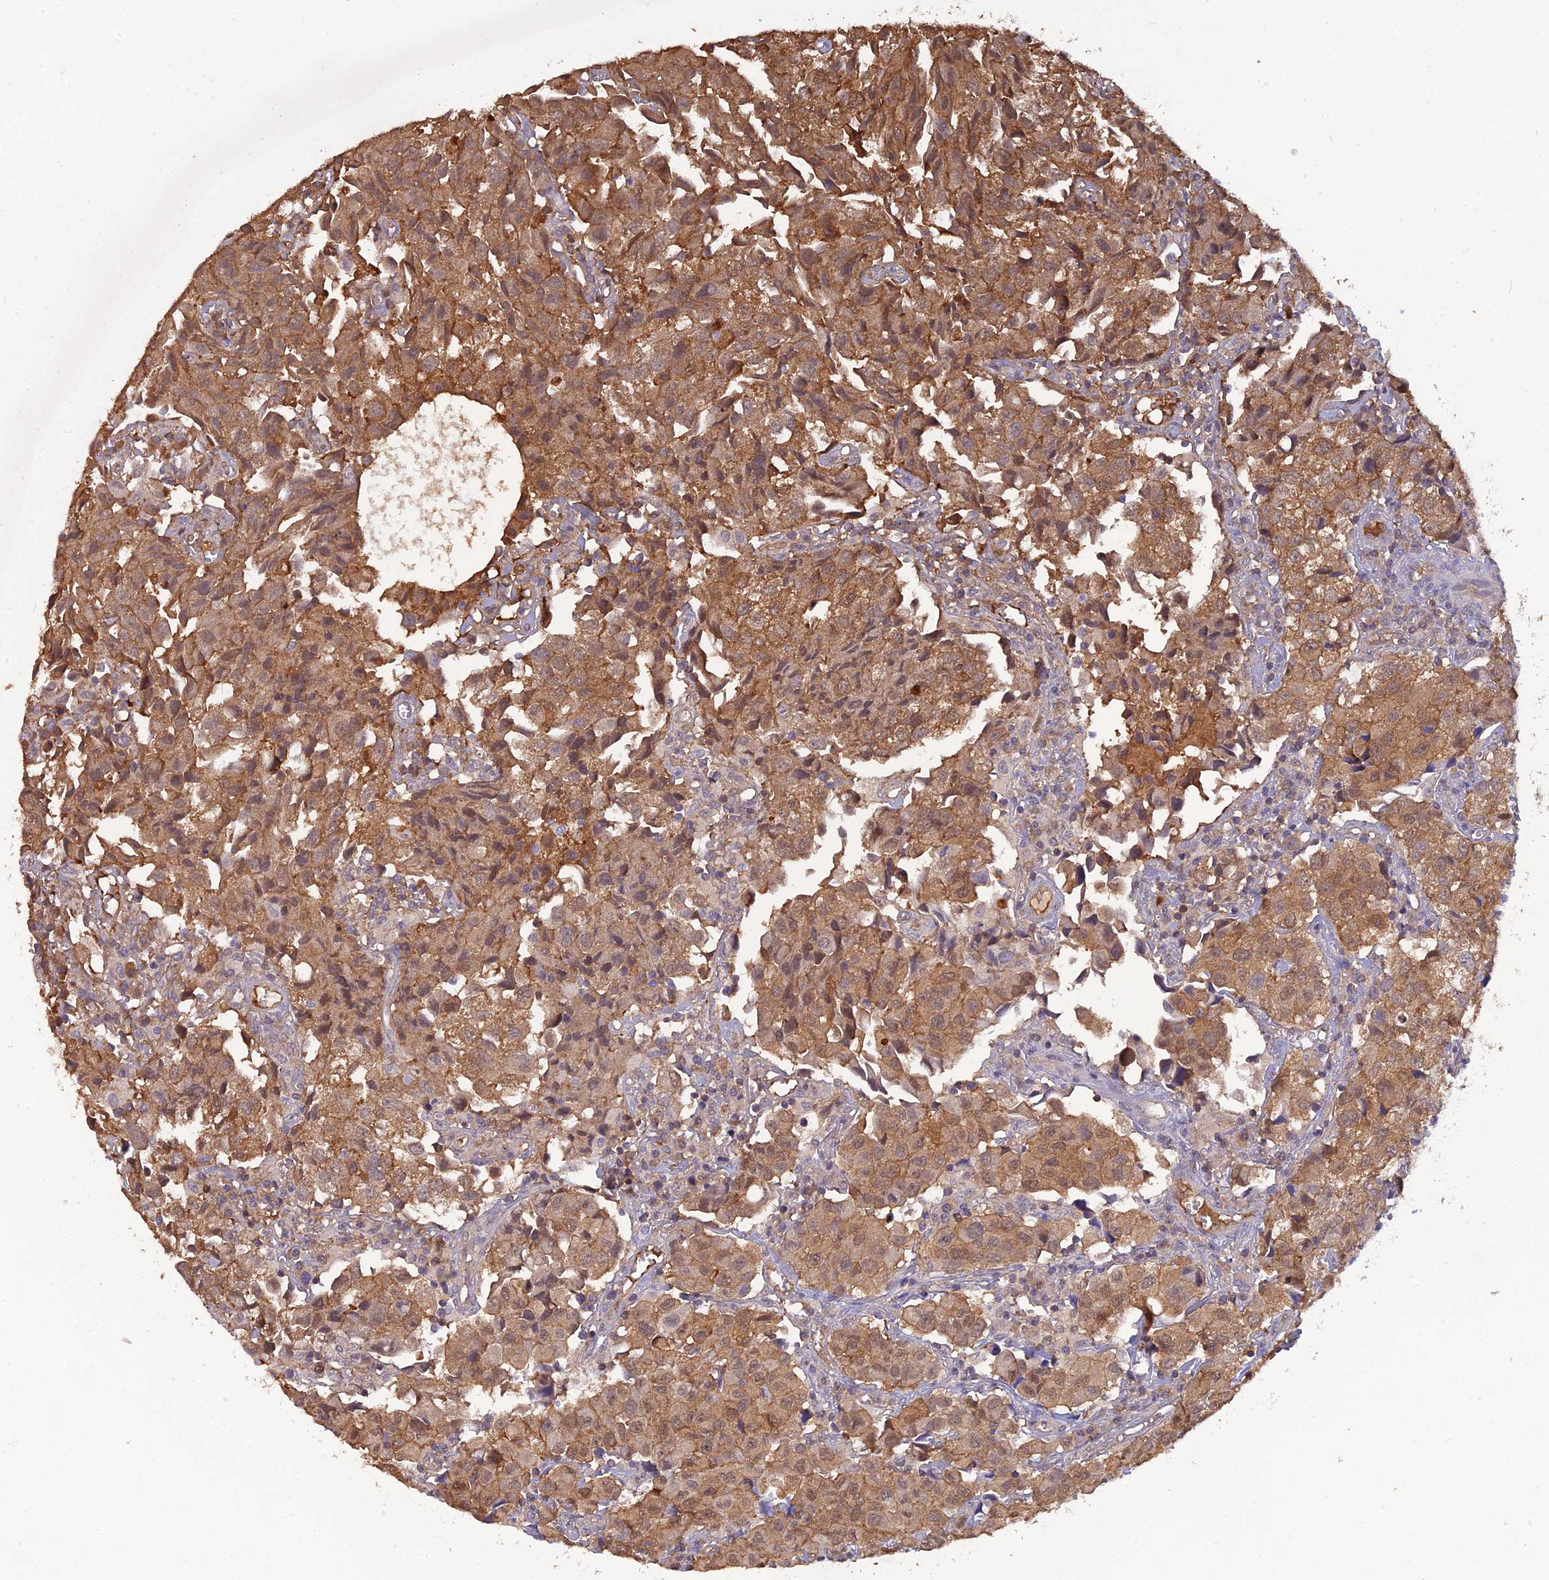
{"staining": {"intensity": "moderate", "quantity": ">75%", "location": "cytoplasmic/membranous,nuclear"}, "tissue": "urothelial cancer", "cell_type": "Tumor cells", "image_type": "cancer", "snomed": [{"axis": "morphology", "description": "Urothelial carcinoma, High grade"}, {"axis": "topography", "description": "Urinary bladder"}], "caption": "Immunohistochemistry (IHC) (DAB) staining of human urothelial cancer demonstrates moderate cytoplasmic/membranous and nuclear protein expression in approximately >75% of tumor cells.", "gene": "HINT1", "patient": {"sex": "female", "age": 75}}